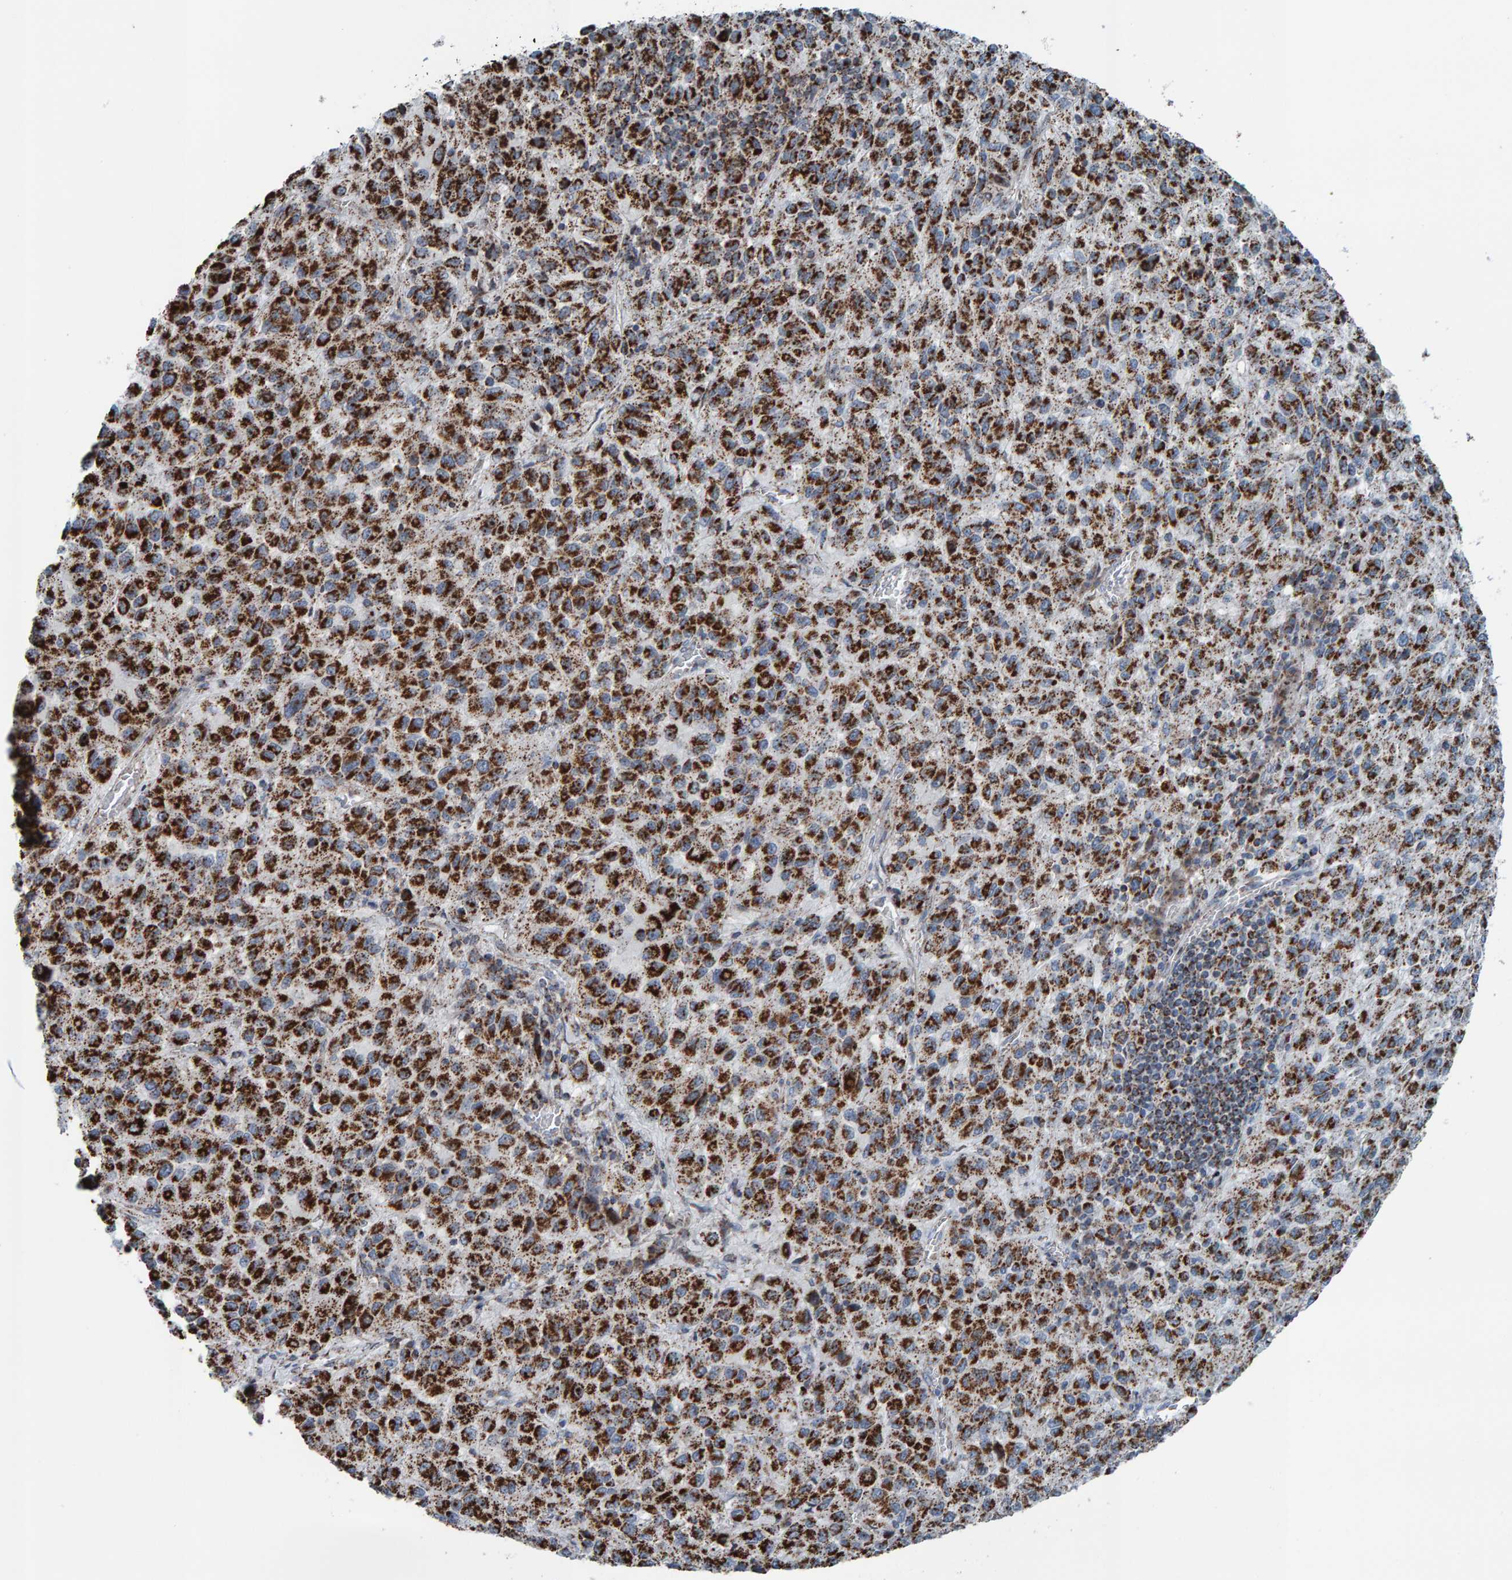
{"staining": {"intensity": "strong", "quantity": ">75%", "location": "cytoplasmic/membranous"}, "tissue": "skin cancer", "cell_type": "Tumor cells", "image_type": "cancer", "snomed": [{"axis": "morphology", "description": "Squamous cell carcinoma, NOS"}, {"axis": "topography", "description": "Skin"}], "caption": "IHC (DAB) staining of human squamous cell carcinoma (skin) shows strong cytoplasmic/membranous protein expression in about >75% of tumor cells.", "gene": "ZNF48", "patient": {"sex": "female", "age": 73}}